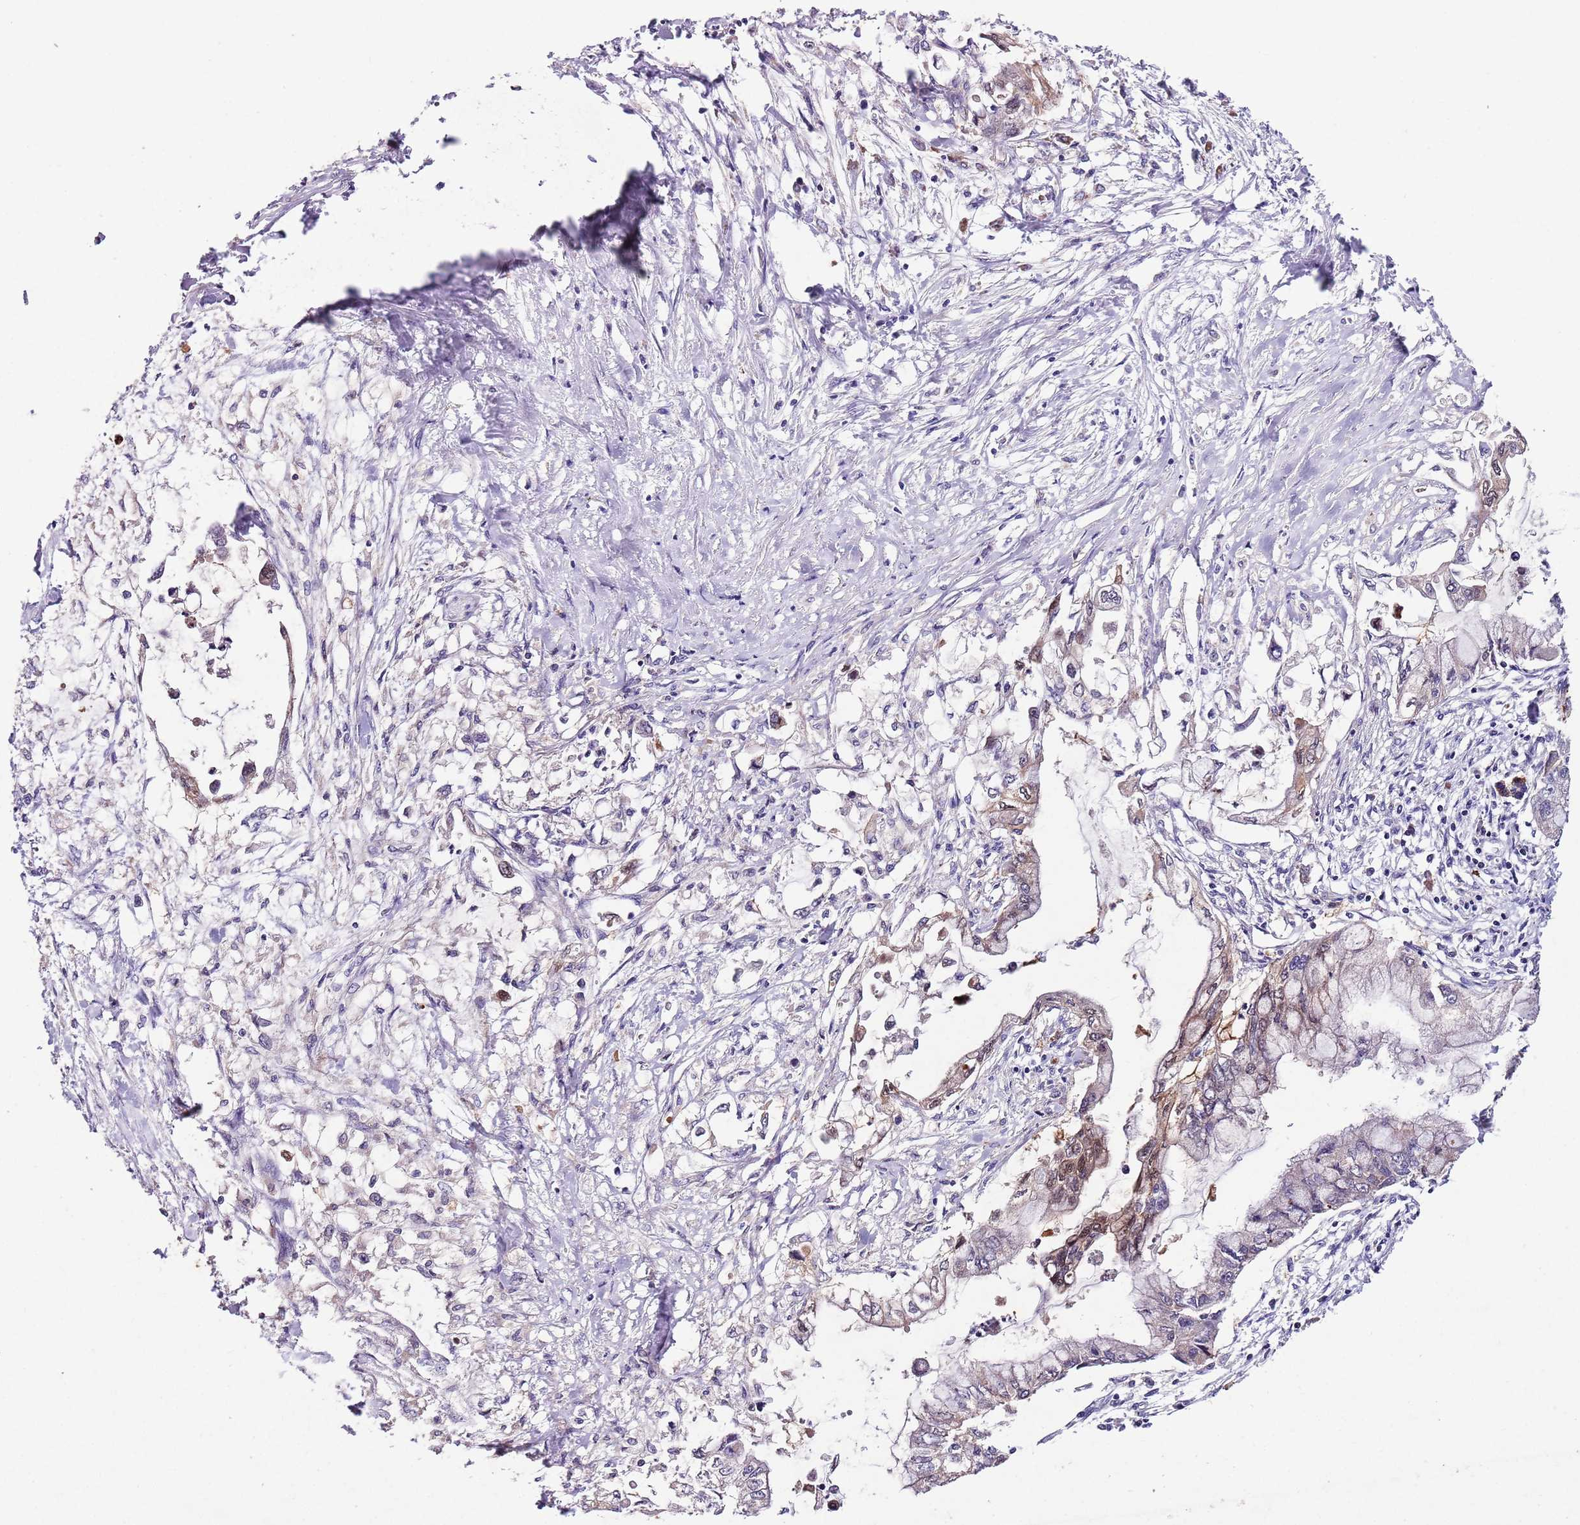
{"staining": {"intensity": "moderate", "quantity": "<25%", "location": "cytoplasmic/membranous,nuclear"}, "tissue": "pancreatic cancer", "cell_type": "Tumor cells", "image_type": "cancer", "snomed": [{"axis": "morphology", "description": "Adenocarcinoma, NOS"}, {"axis": "topography", "description": "Pancreas"}], "caption": "An IHC photomicrograph of neoplastic tissue is shown. Protein staining in brown highlights moderate cytoplasmic/membranous and nuclear positivity in pancreatic cancer within tumor cells. The protein of interest is shown in brown color, while the nuclei are stained blue.", "gene": "NRDE2", "patient": {"sex": "male", "age": 48}}